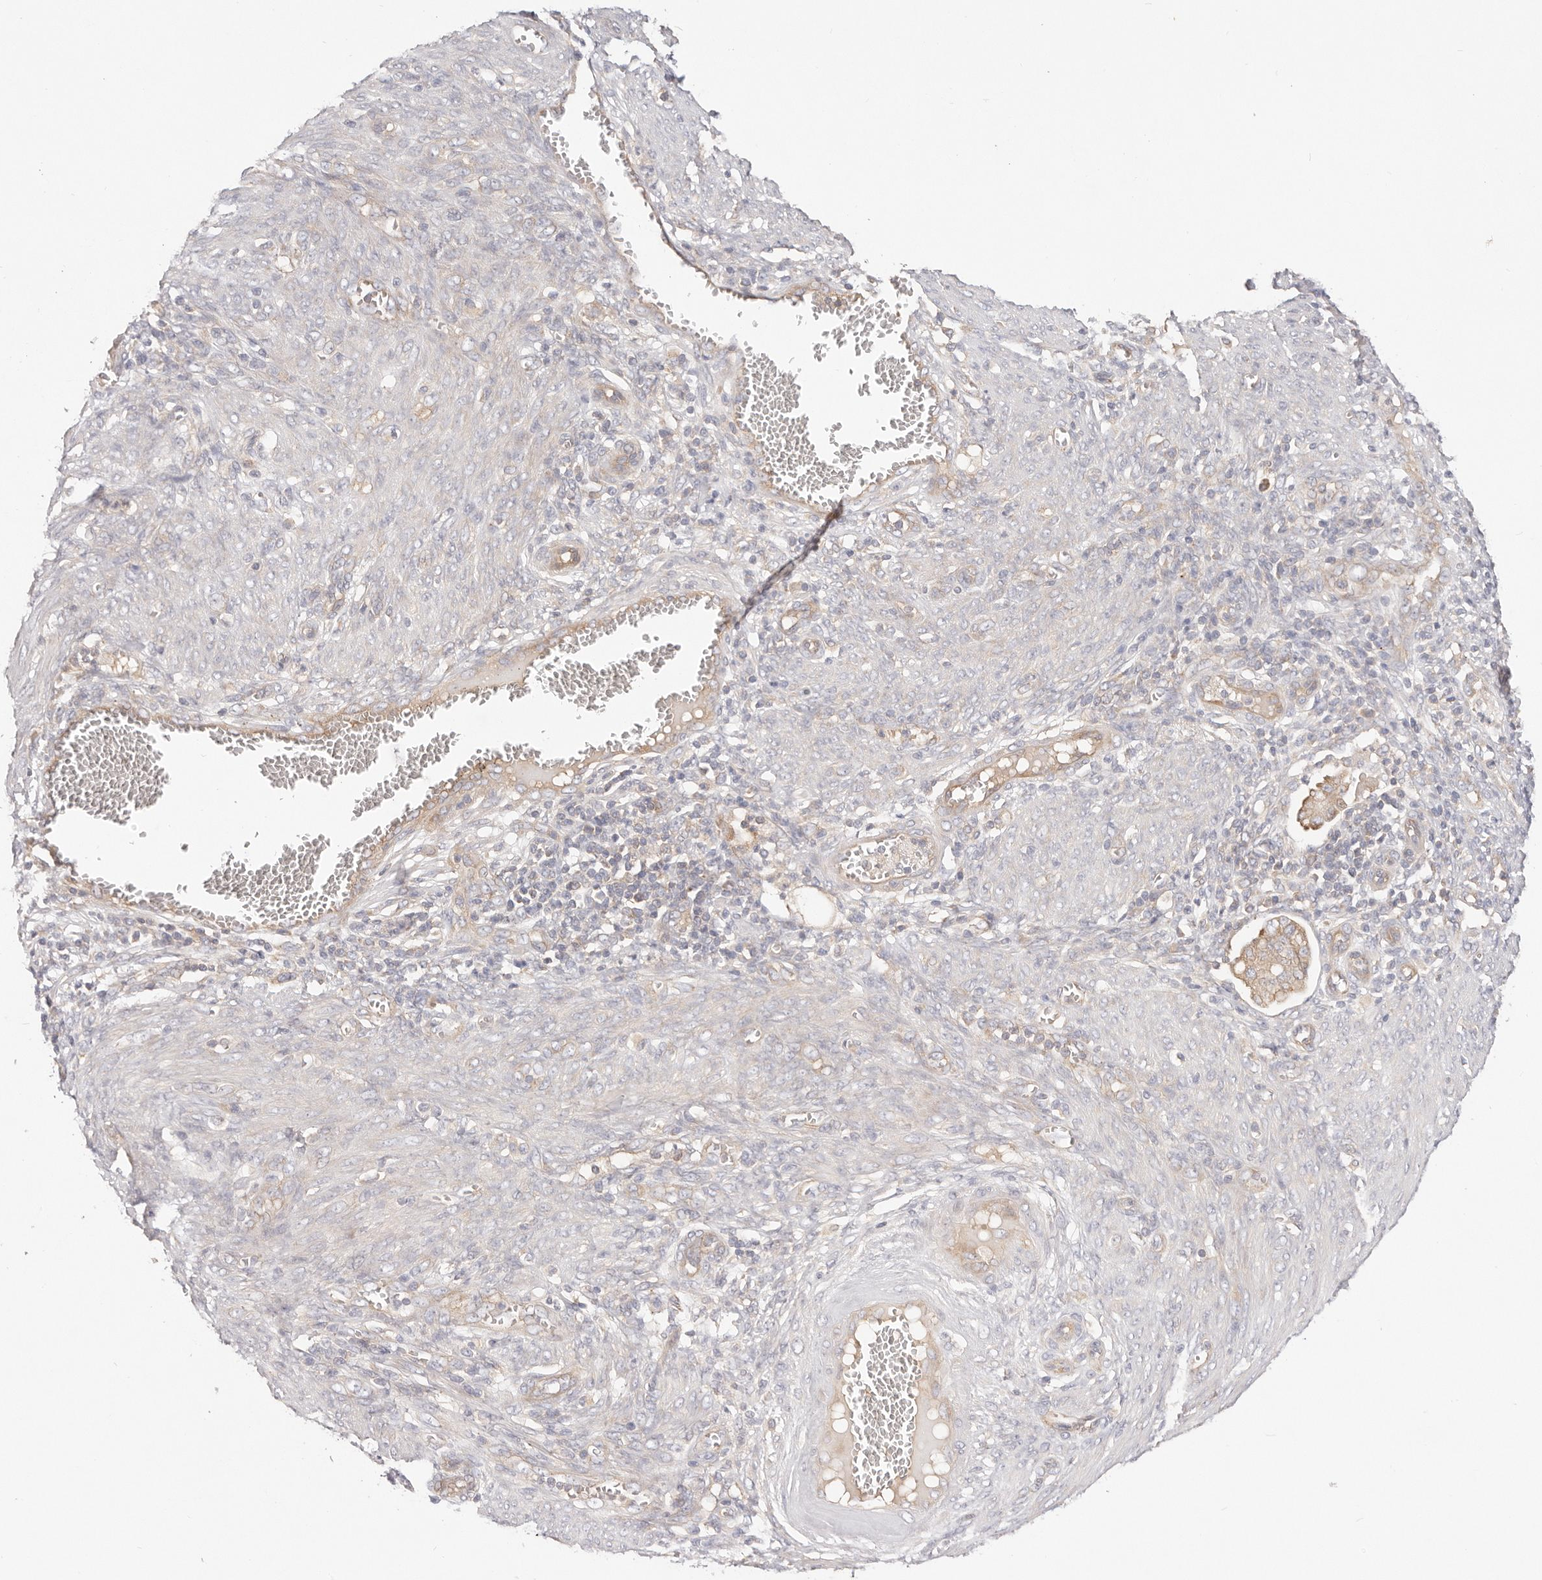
{"staining": {"intensity": "weak", "quantity": "<25%", "location": "cytoplasmic/membranous"}, "tissue": "endometrial cancer", "cell_type": "Tumor cells", "image_type": "cancer", "snomed": [{"axis": "morphology", "description": "Adenocarcinoma, NOS"}, {"axis": "topography", "description": "Endometrium"}], "caption": "DAB (3,3'-diaminobenzidine) immunohistochemical staining of human endometrial cancer (adenocarcinoma) demonstrates no significant staining in tumor cells.", "gene": "KCMF1", "patient": {"sex": "female", "age": 49}}